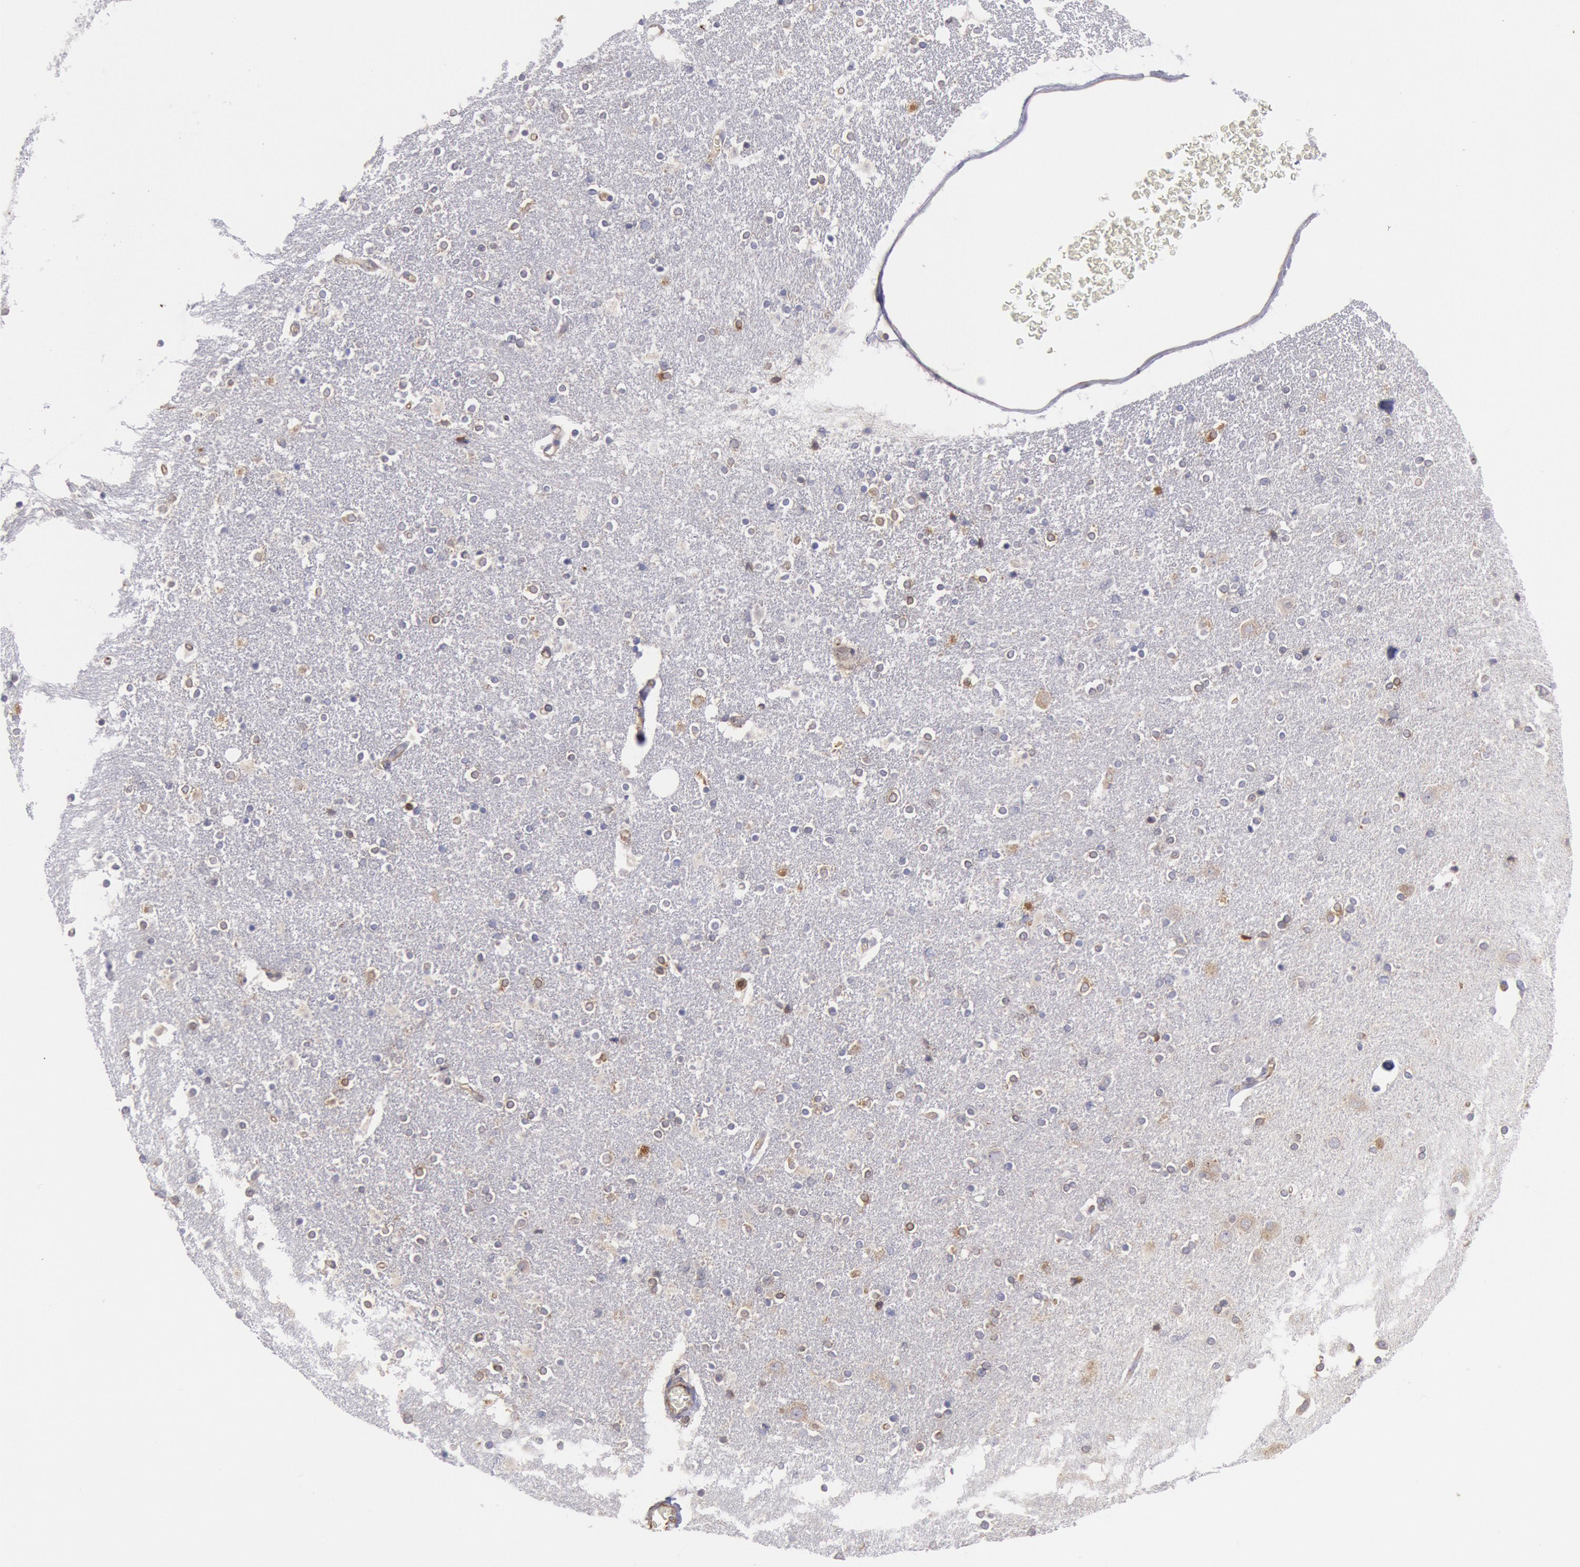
{"staining": {"intensity": "weak", "quantity": "<25%", "location": "cytoplasmic/membranous"}, "tissue": "caudate", "cell_type": "Glial cells", "image_type": "normal", "snomed": [{"axis": "morphology", "description": "Normal tissue, NOS"}, {"axis": "topography", "description": "Lateral ventricle wall"}], "caption": "IHC image of unremarkable caudate stained for a protein (brown), which displays no staining in glial cells. (DAB IHC, high magnification).", "gene": "RNF139", "patient": {"sex": "female", "age": 54}}